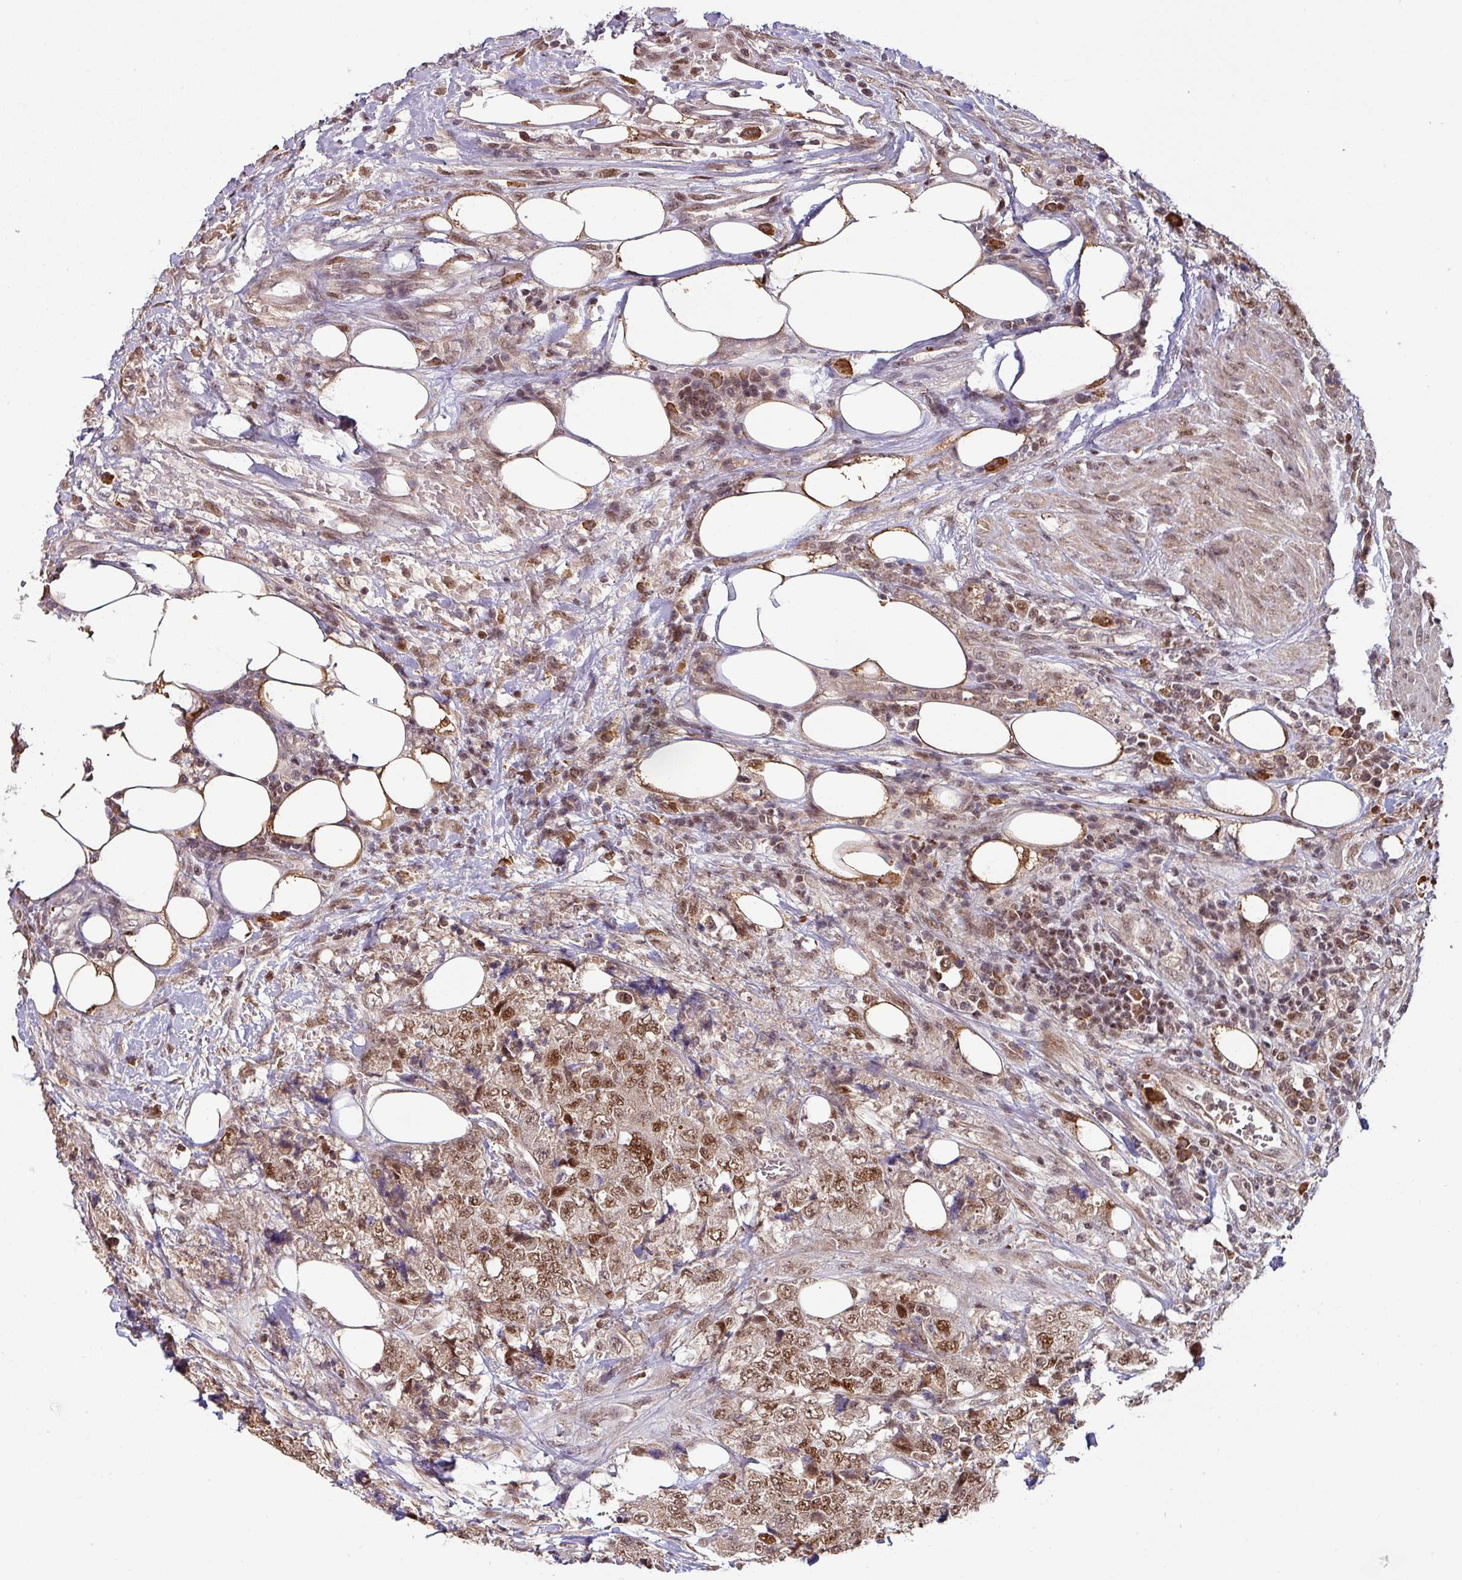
{"staining": {"intensity": "moderate", "quantity": ">75%", "location": "nuclear"}, "tissue": "urothelial cancer", "cell_type": "Tumor cells", "image_type": "cancer", "snomed": [{"axis": "morphology", "description": "Urothelial carcinoma, High grade"}, {"axis": "topography", "description": "Urinary bladder"}], "caption": "The micrograph demonstrates immunohistochemical staining of urothelial cancer. There is moderate nuclear staining is identified in approximately >75% of tumor cells. (IHC, brightfield microscopy, high magnification).", "gene": "PHF23", "patient": {"sex": "female", "age": 78}}